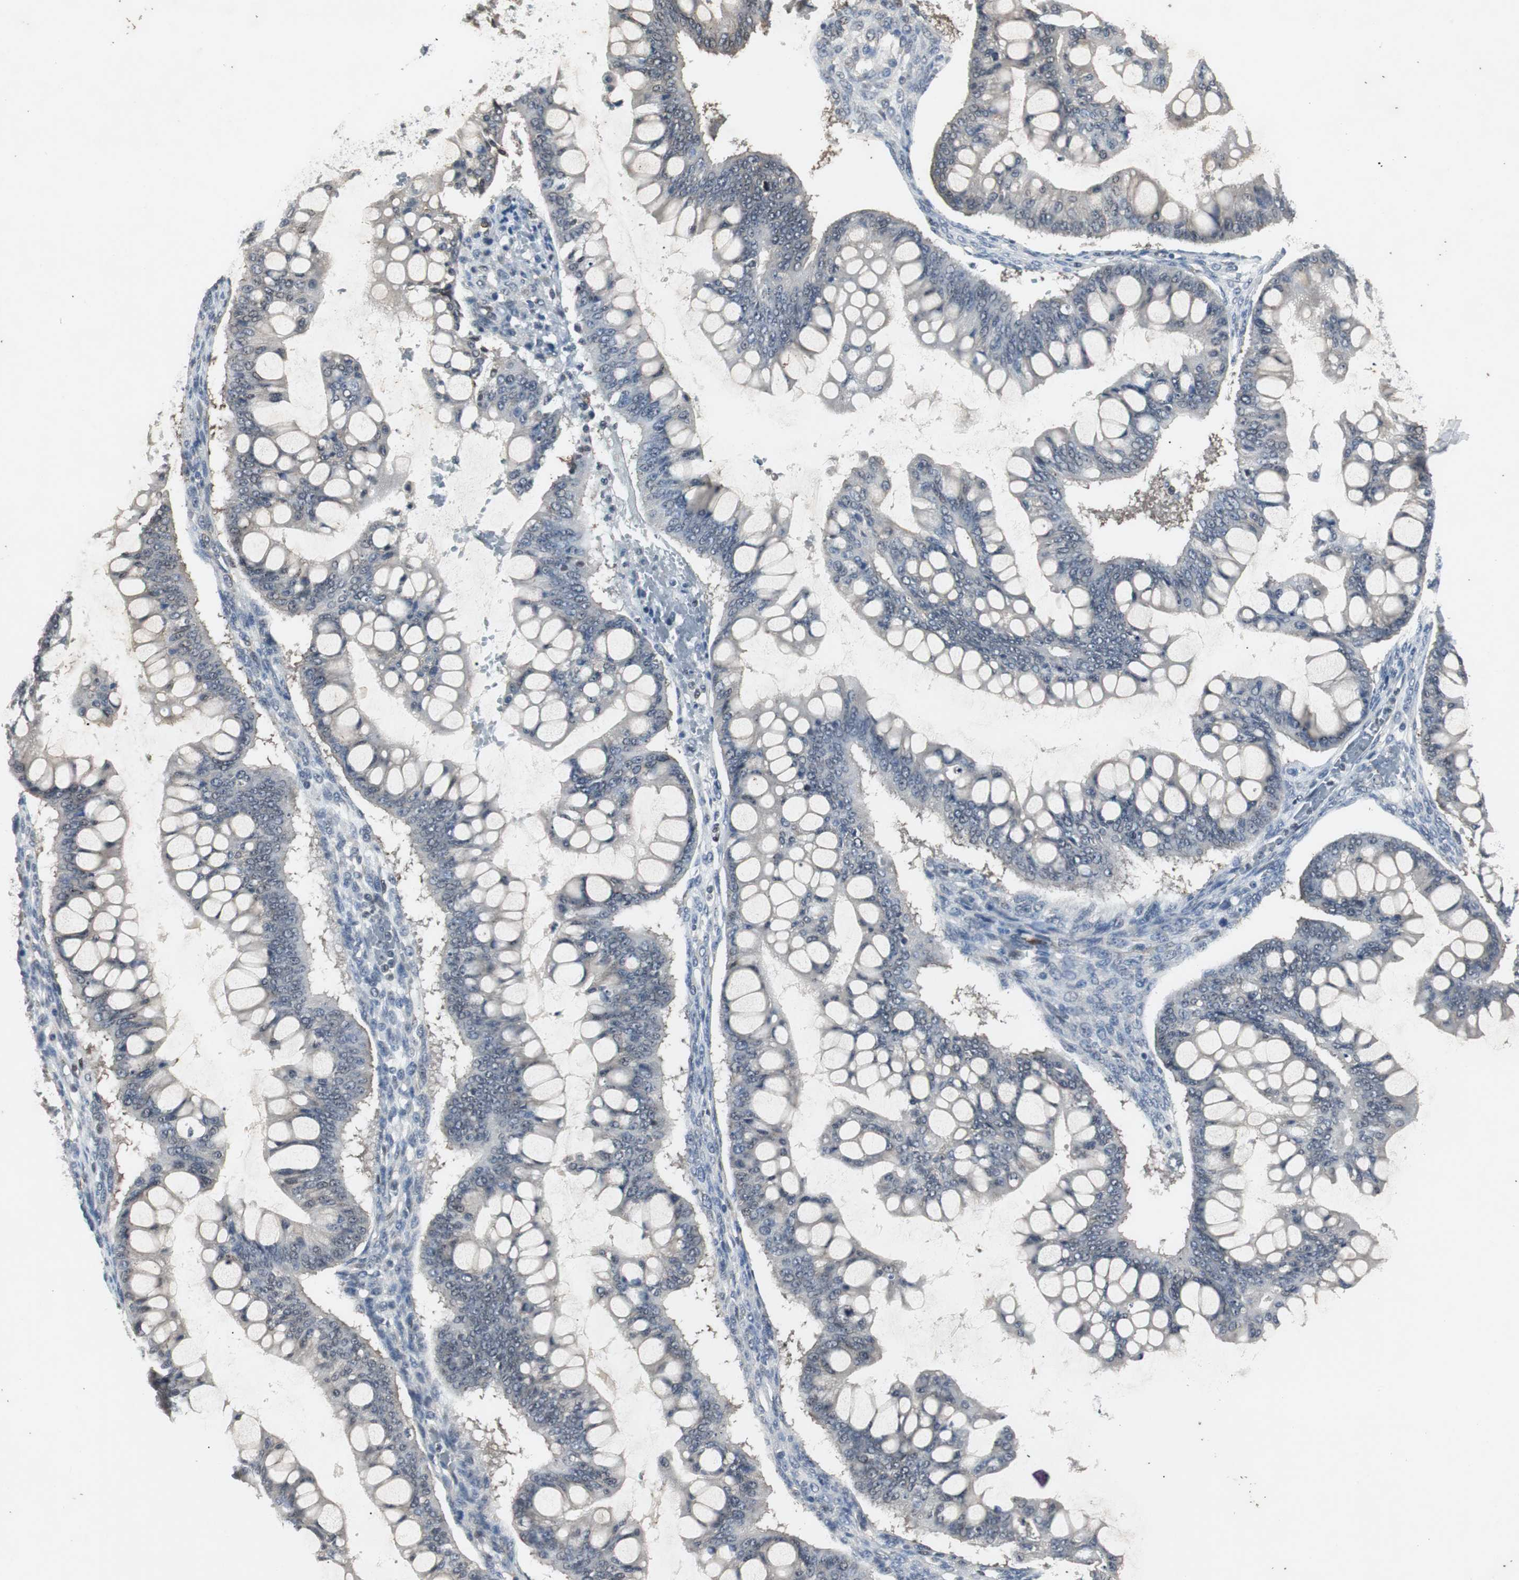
{"staining": {"intensity": "negative", "quantity": "none", "location": "none"}, "tissue": "ovarian cancer", "cell_type": "Tumor cells", "image_type": "cancer", "snomed": [{"axis": "morphology", "description": "Cystadenocarcinoma, mucinous, NOS"}, {"axis": "topography", "description": "Ovary"}], "caption": "A micrograph of ovarian cancer (mucinous cystadenocarcinoma) stained for a protein displays no brown staining in tumor cells. The staining is performed using DAB brown chromogen with nuclei counter-stained in using hematoxylin.", "gene": "SMAD1", "patient": {"sex": "female", "age": 73}}